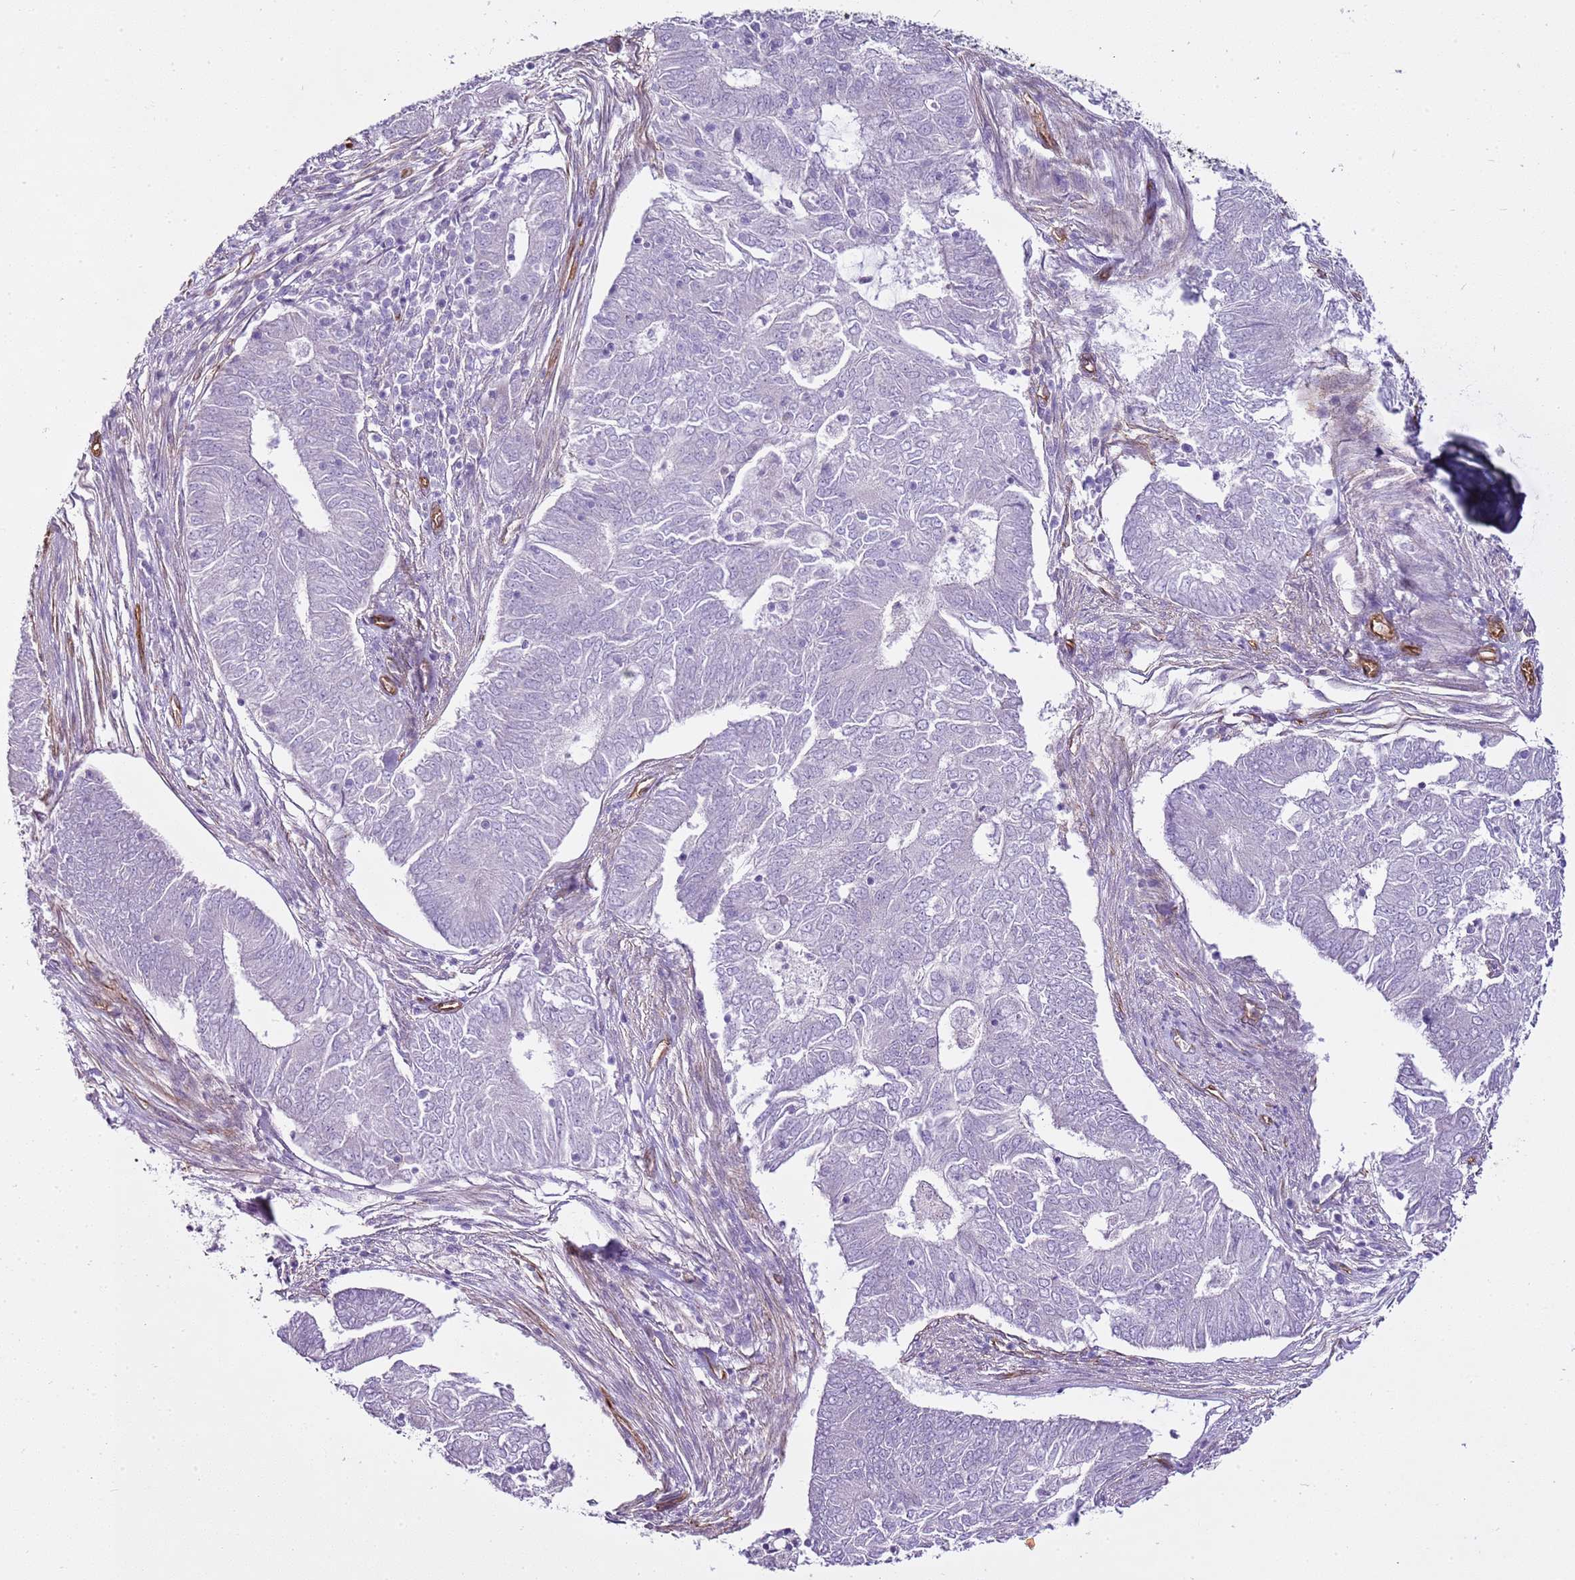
{"staining": {"intensity": "negative", "quantity": "none", "location": "none"}, "tissue": "endometrial cancer", "cell_type": "Tumor cells", "image_type": "cancer", "snomed": [{"axis": "morphology", "description": "Adenocarcinoma, NOS"}, {"axis": "topography", "description": "Endometrium"}], "caption": "IHC of human endometrial cancer demonstrates no positivity in tumor cells.", "gene": "CTDSPL", "patient": {"sex": "female", "age": 62}}